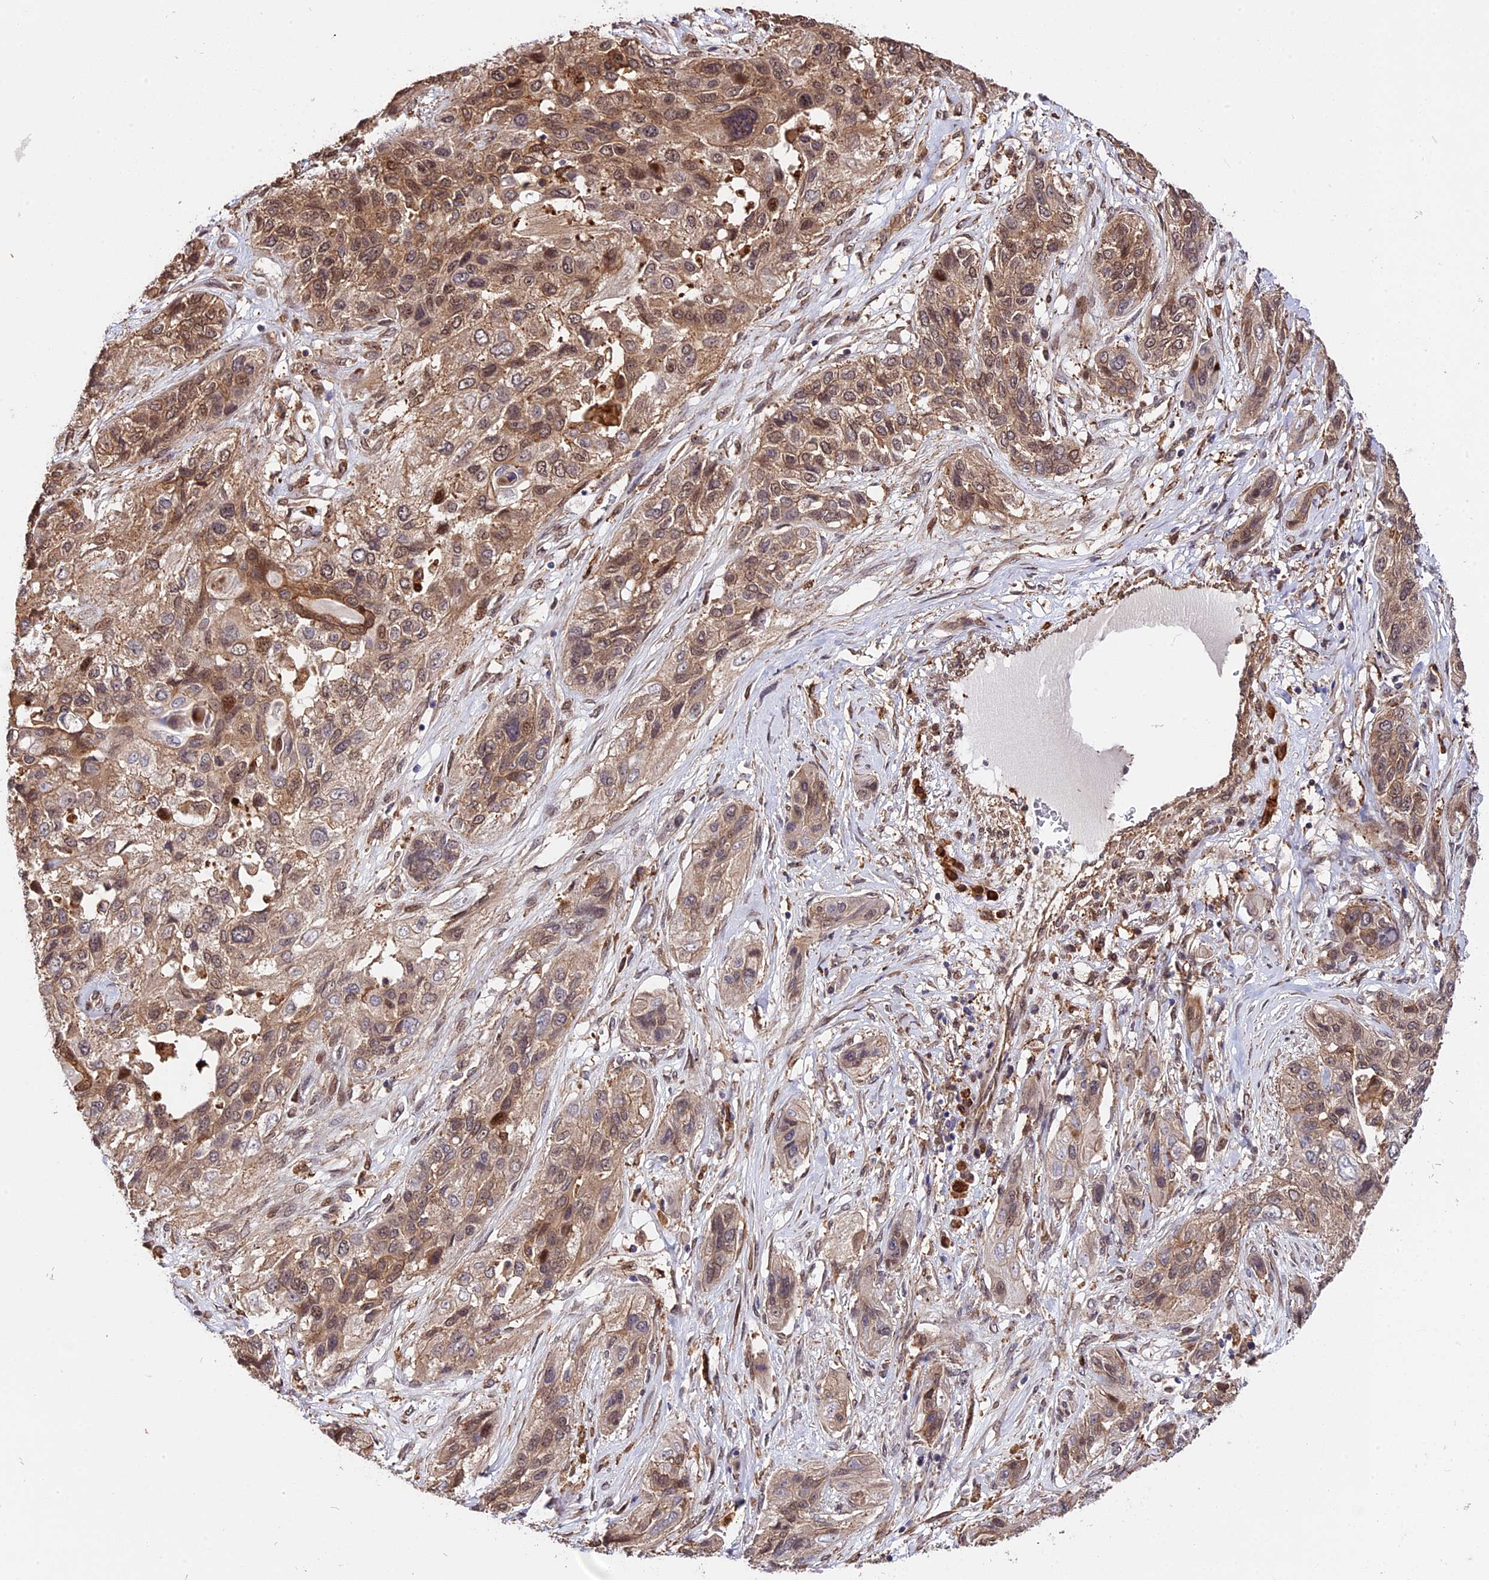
{"staining": {"intensity": "weak", "quantity": ">75%", "location": "cytoplasmic/membranous,nuclear"}, "tissue": "lung cancer", "cell_type": "Tumor cells", "image_type": "cancer", "snomed": [{"axis": "morphology", "description": "Squamous cell carcinoma, NOS"}, {"axis": "topography", "description": "Lung"}], "caption": "Protein expression analysis of human lung cancer (squamous cell carcinoma) reveals weak cytoplasmic/membranous and nuclear expression in approximately >75% of tumor cells.", "gene": "HERPUD1", "patient": {"sex": "female", "age": 70}}